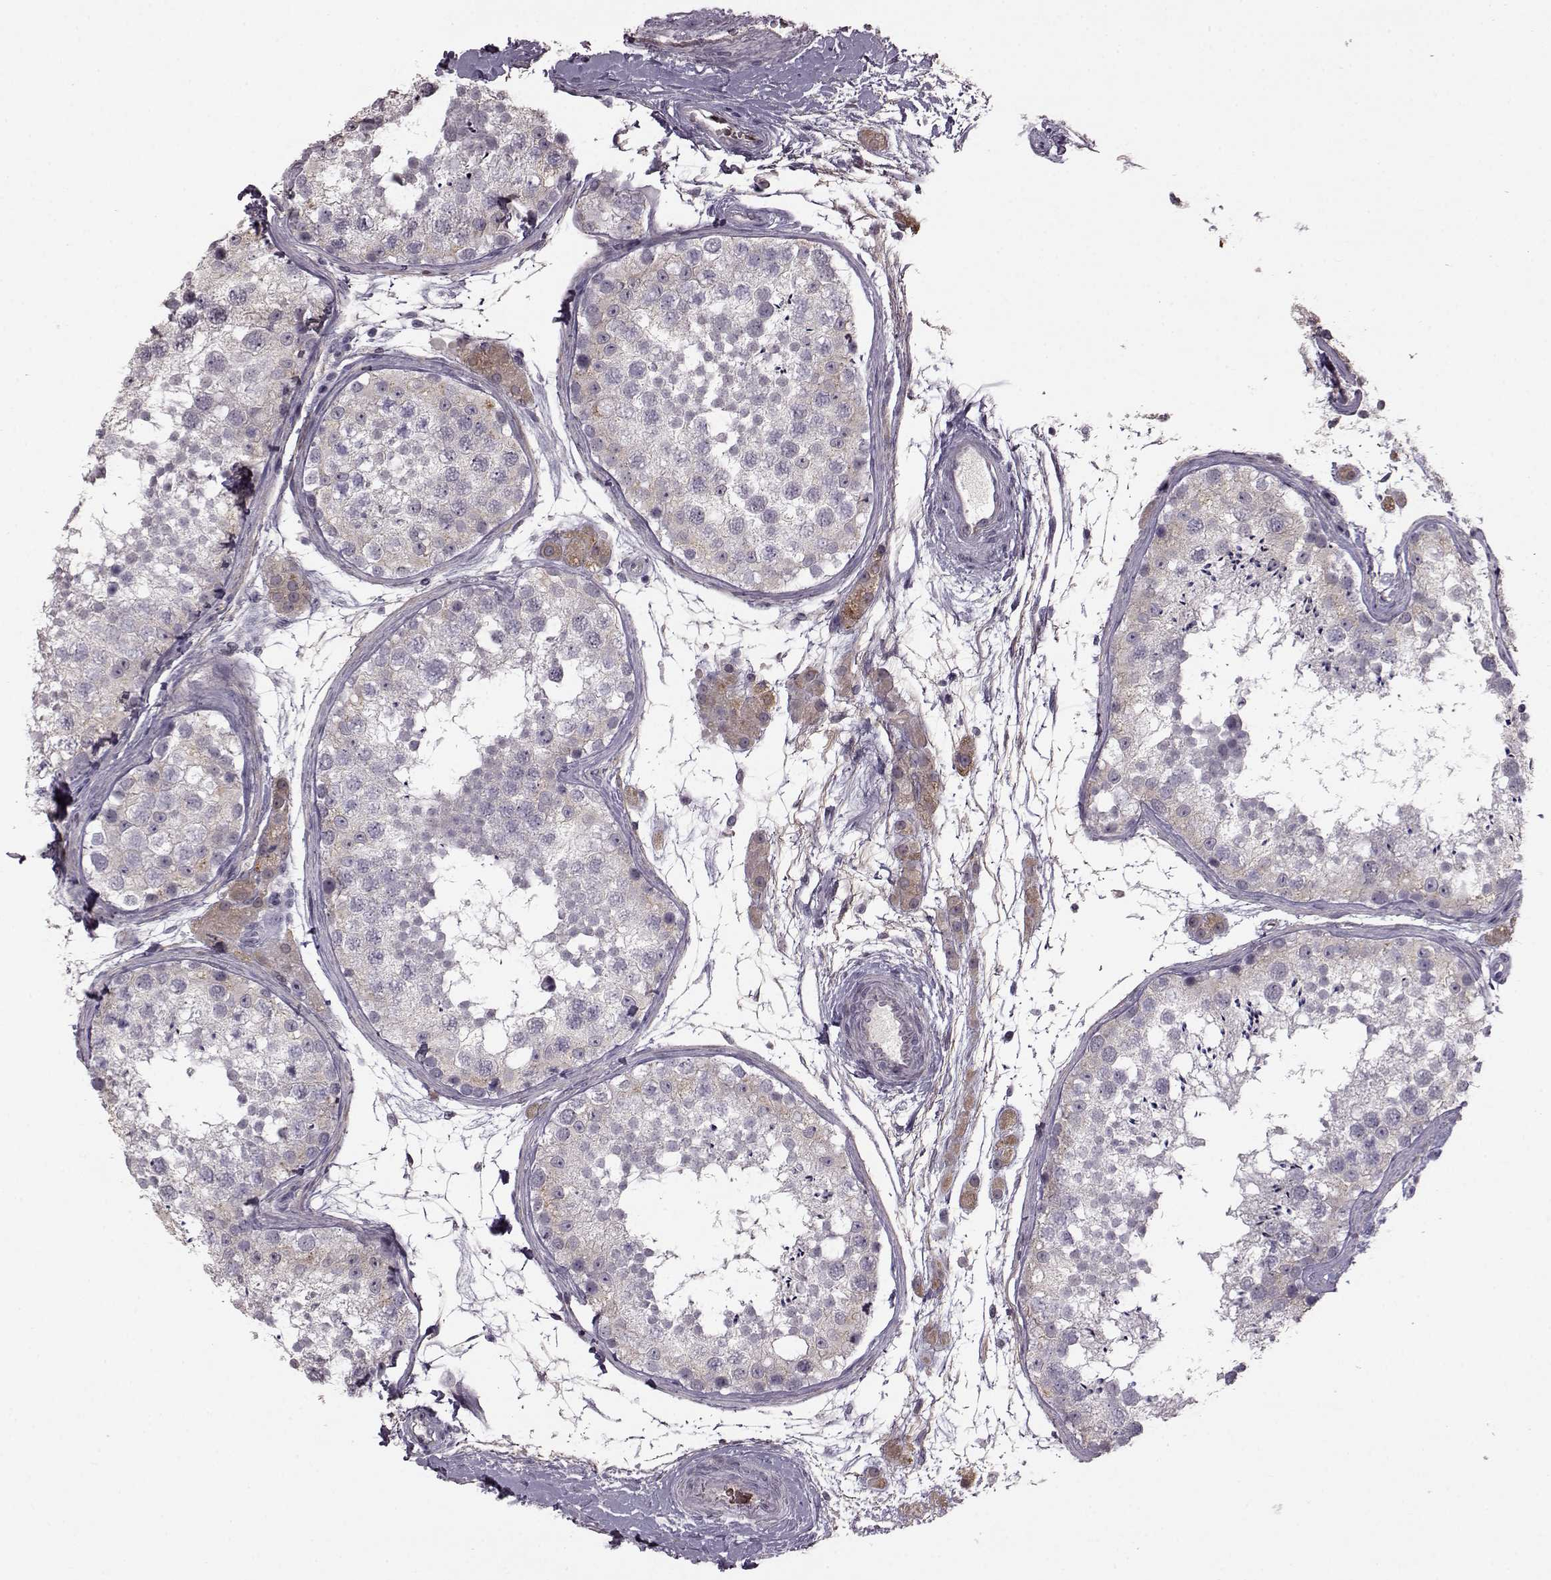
{"staining": {"intensity": "negative", "quantity": "none", "location": "none"}, "tissue": "testis", "cell_type": "Cells in seminiferous ducts", "image_type": "normal", "snomed": [{"axis": "morphology", "description": "Normal tissue, NOS"}, {"axis": "topography", "description": "Testis"}], "caption": "Immunohistochemistry histopathology image of benign testis: human testis stained with DAB (3,3'-diaminobenzidine) shows no significant protein positivity in cells in seminiferous ducts.", "gene": "PROP1", "patient": {"sex": "male", "age": 41}}